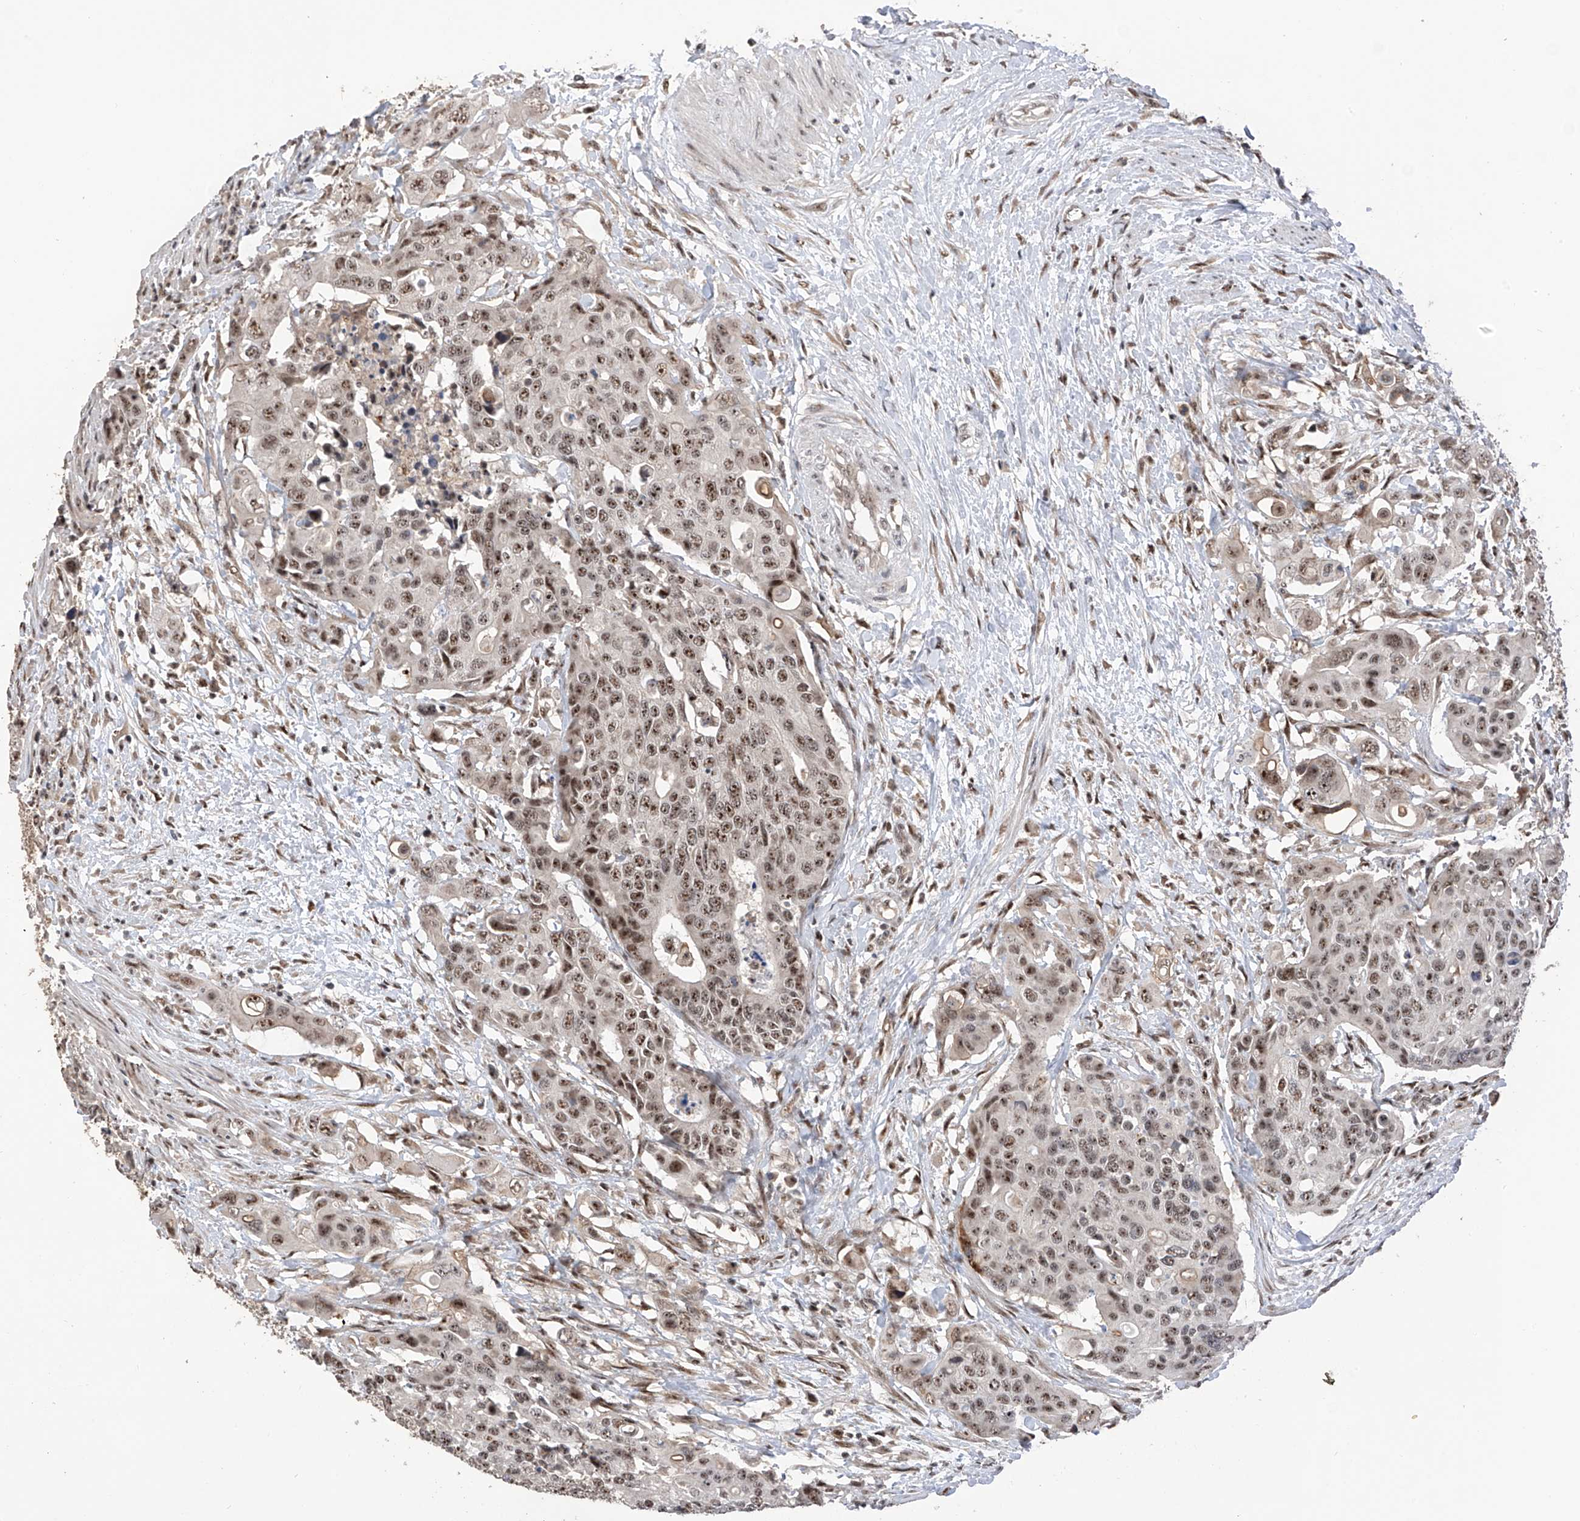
{"staining": {"intensity": "moderate", "quantity": ">75%", "location": "nuclear"}, "tissue": "colorectal cancer", "cell_type": "Tumor cells", "image_type": "cancer", "snomed": [{"axis": "morphology", "description": "Adenocarcinoma, NOS"}, {"axis": "topography", "description": "Colon"}], "caption": "Moderate nuclear staining is present in about >75% of tumor cells in colorectal adenocarcinoma. (brown staining indicates protein expression, while blue staining denotes nuclei).", "gene": "C1orf131", "patient": {"sex": "male", "age": 77}}